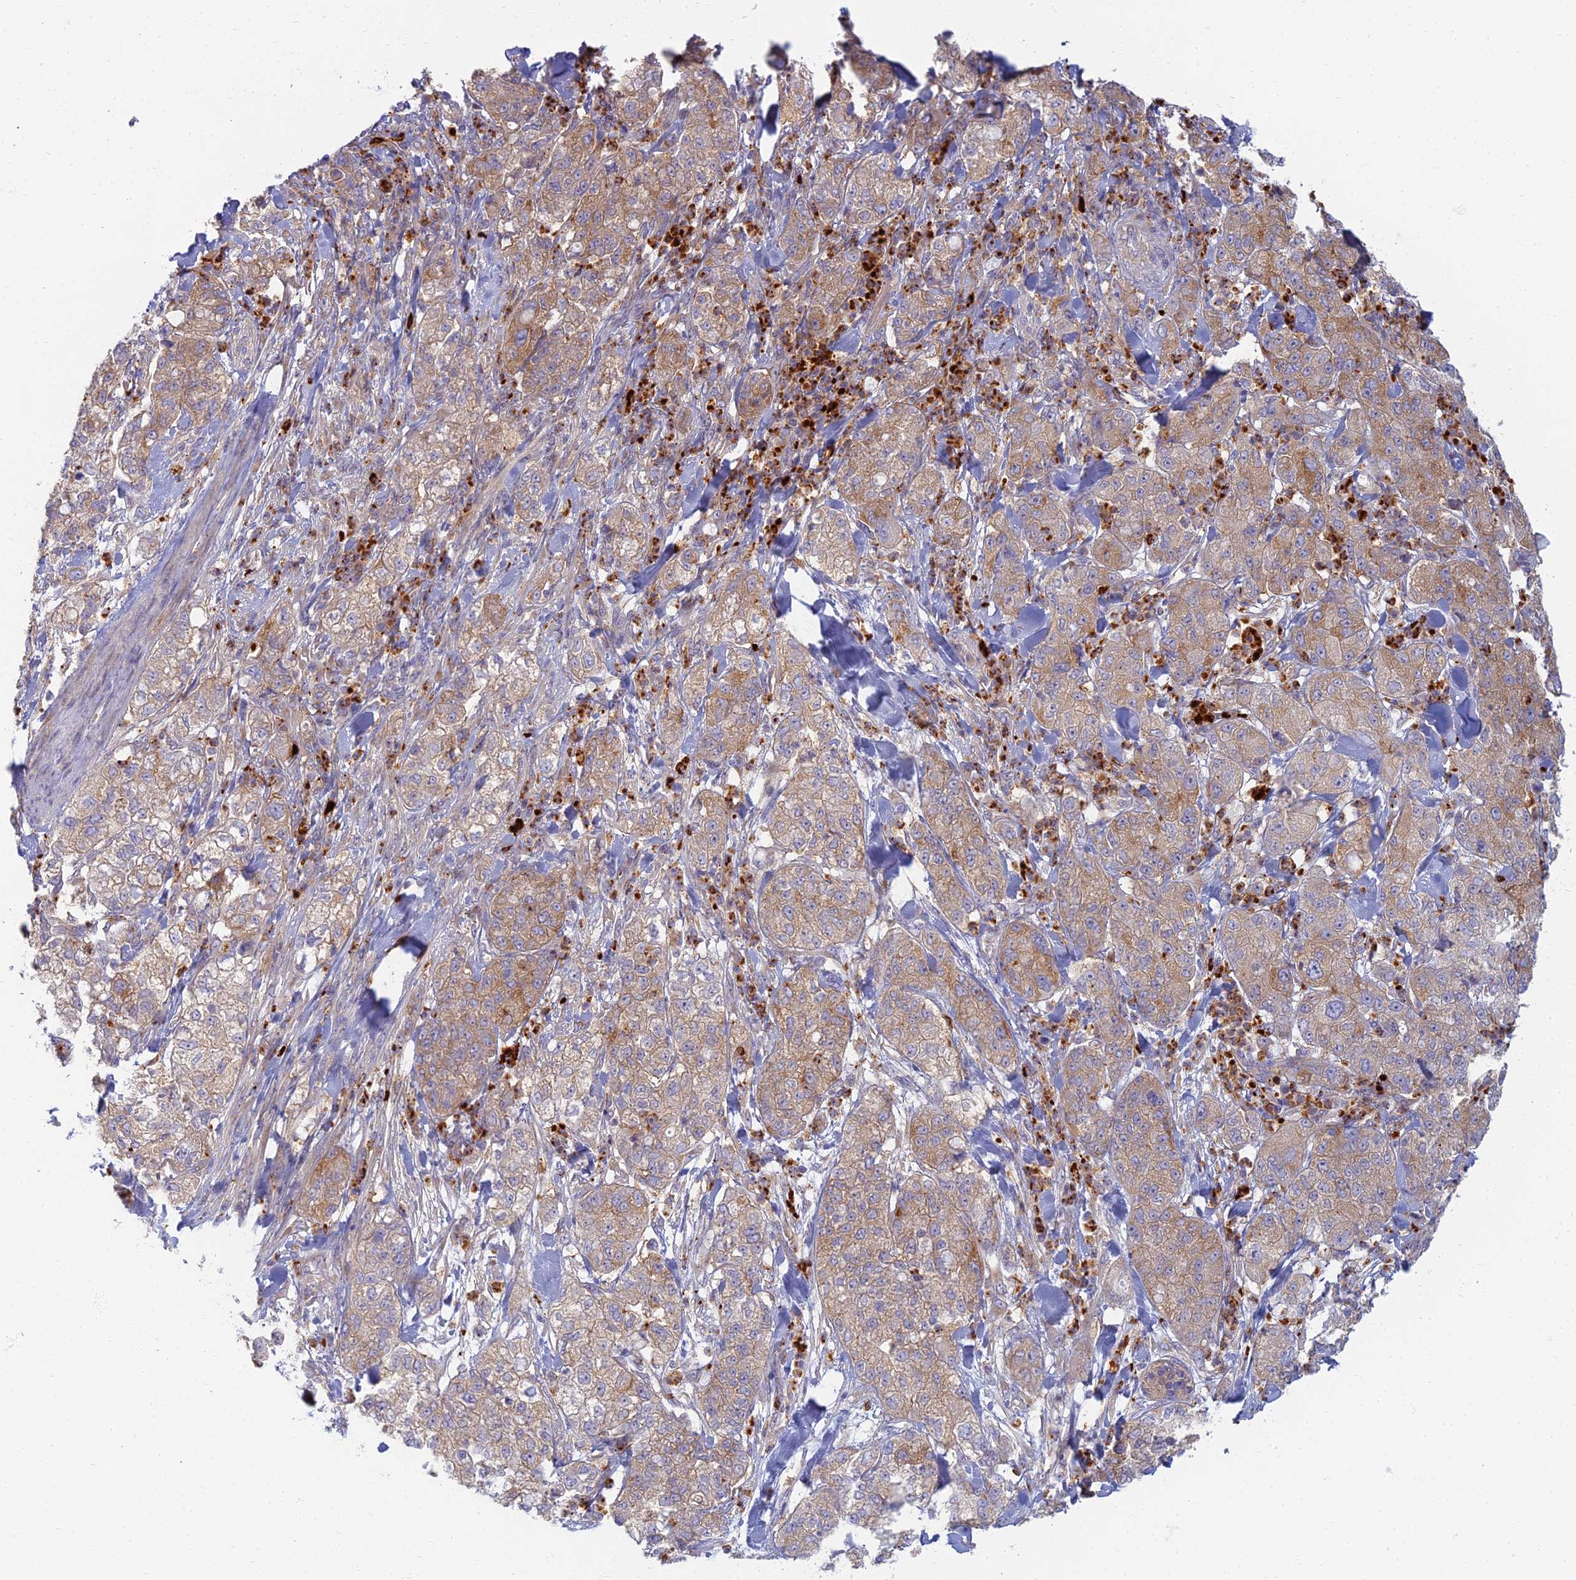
{"staining": {"intensity": "moderate", "quantity": ">75%", "location": "cytoplasmic/membranous"}, "tissue": "pancreatic cancer", "cell_type": "Tumor cells", "image_type": "cancer", "snomed": [{"axis": "morphology", "description": "Adenocarcinoma, NOS"}, {"axis": "topography", "description": "Pancreas"}], "caption": "The photomicrograph reveals immunohistochemical staining of pancreatic adenocarcinoma. There is moderate cytoplasmic/membranous staining is seen in about >75% of tumor cells.", "gene": "PROX2", "patient": {"sex": "female", "age": 78}}